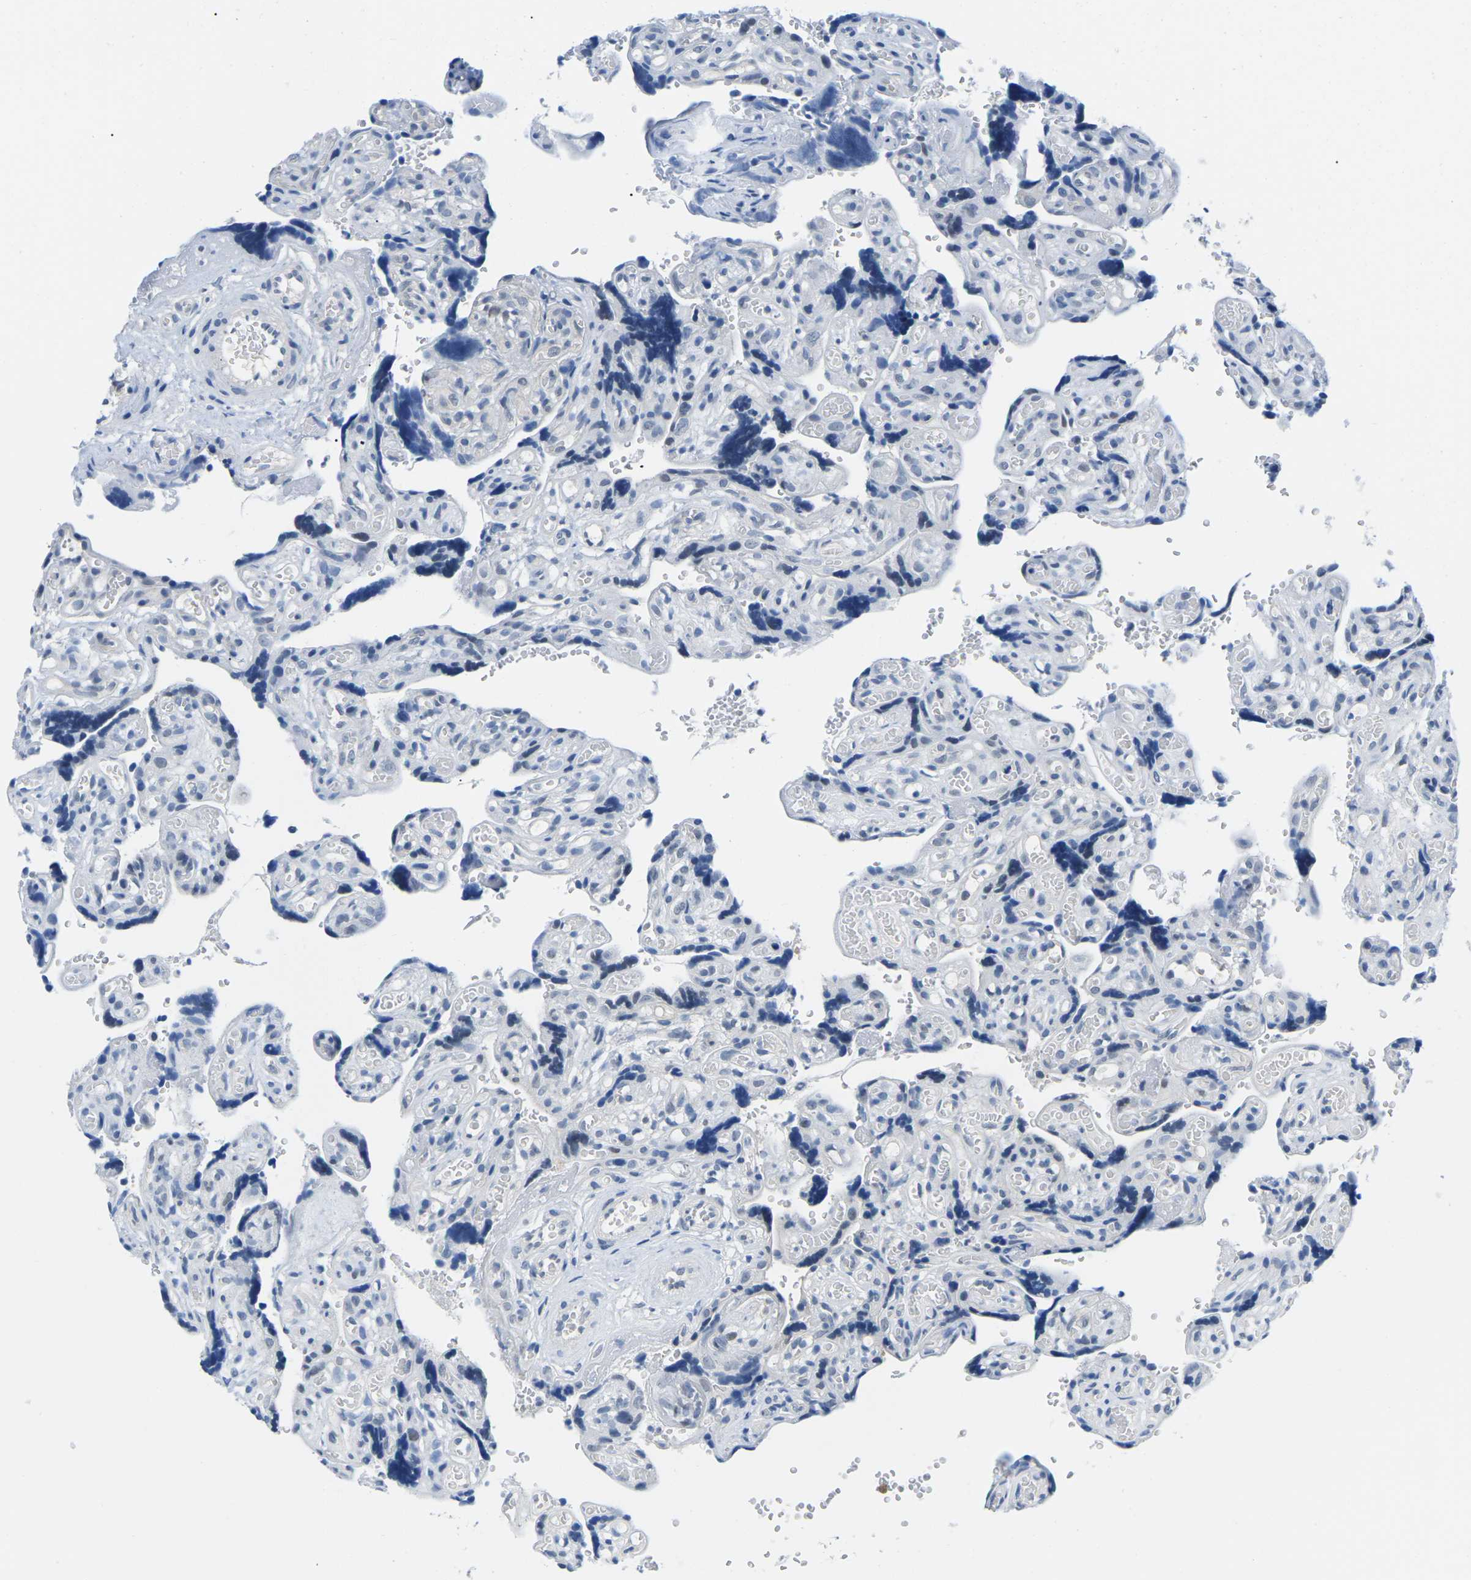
{"staining": {"intensity": "strong", "quantity": ">75%", "location": "nuclear"}, "tissue": "placenta", "cell_type": "Decidual cells", "image_type": "normal", "snomed": [{"axis": "morphology", "description": "Normal tissue, NOS"}, {"axis": "topography", "description": "Placenta"}], "caption": "Protein staining of benign placenta reveals strong nuclear positivity in about >75% of decidual cells. (IHC, brightfield microscopy, high magnification).", "gene": "UBA7", "patient": {"sex": "female", "age": 30}}